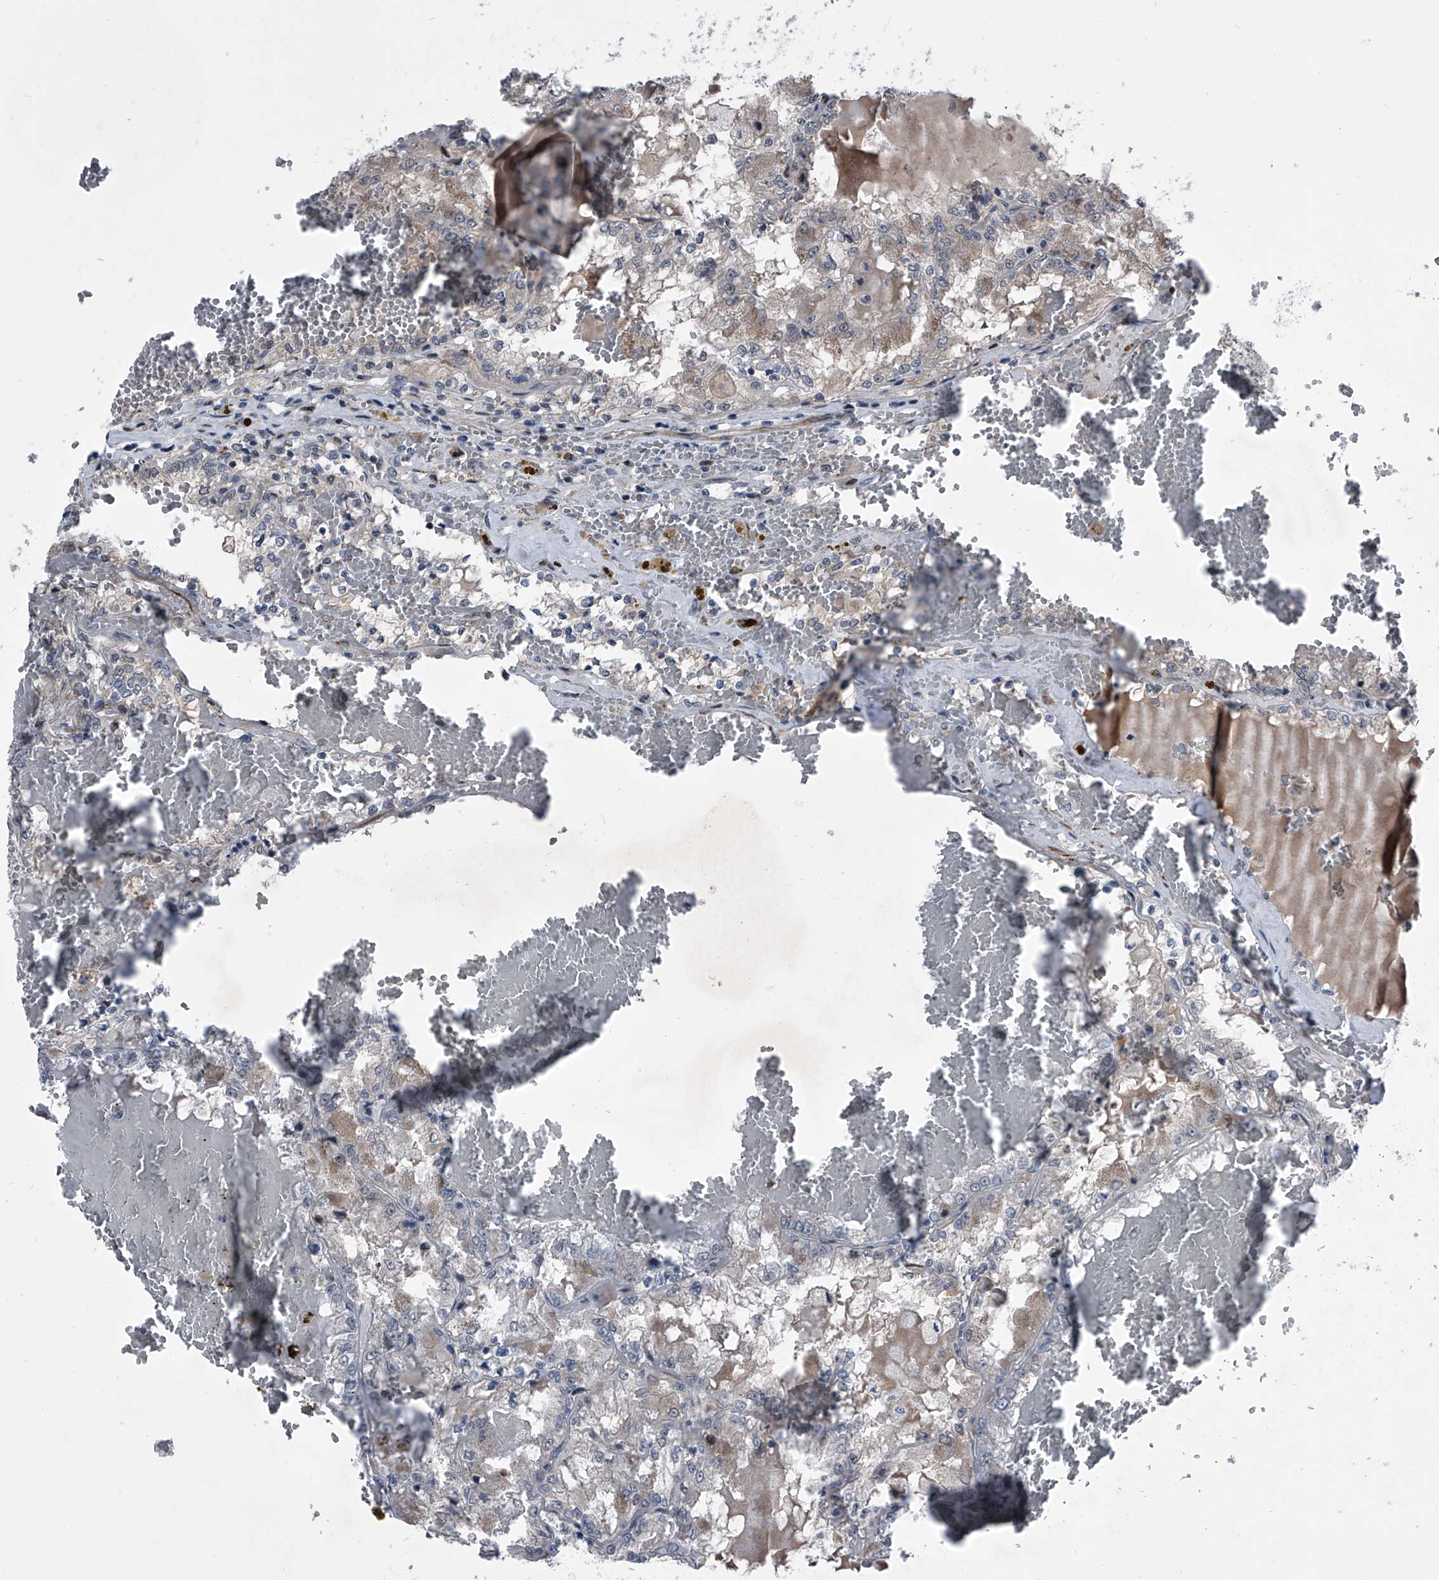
{"staining": {"intensity": "negative", "quantity": "none", "location": "none"}, "tissue": "renal cancer", "cell_type": "Tumor cells", "image_type": "cancer", "snomed": [{"axis": "morphology", "description": "Adenocarcinoma, NOS"}, {"axis": "topography", "description": "Kidney"}], "caption": "Immunohistochemistry (IHC) image of human renal cancer (adenocarcinoma) stained for a protein (brown), which shows no staining in tumor cells.", "gene": "ELK4", "patient": {"sex": "female", "age": 56}}